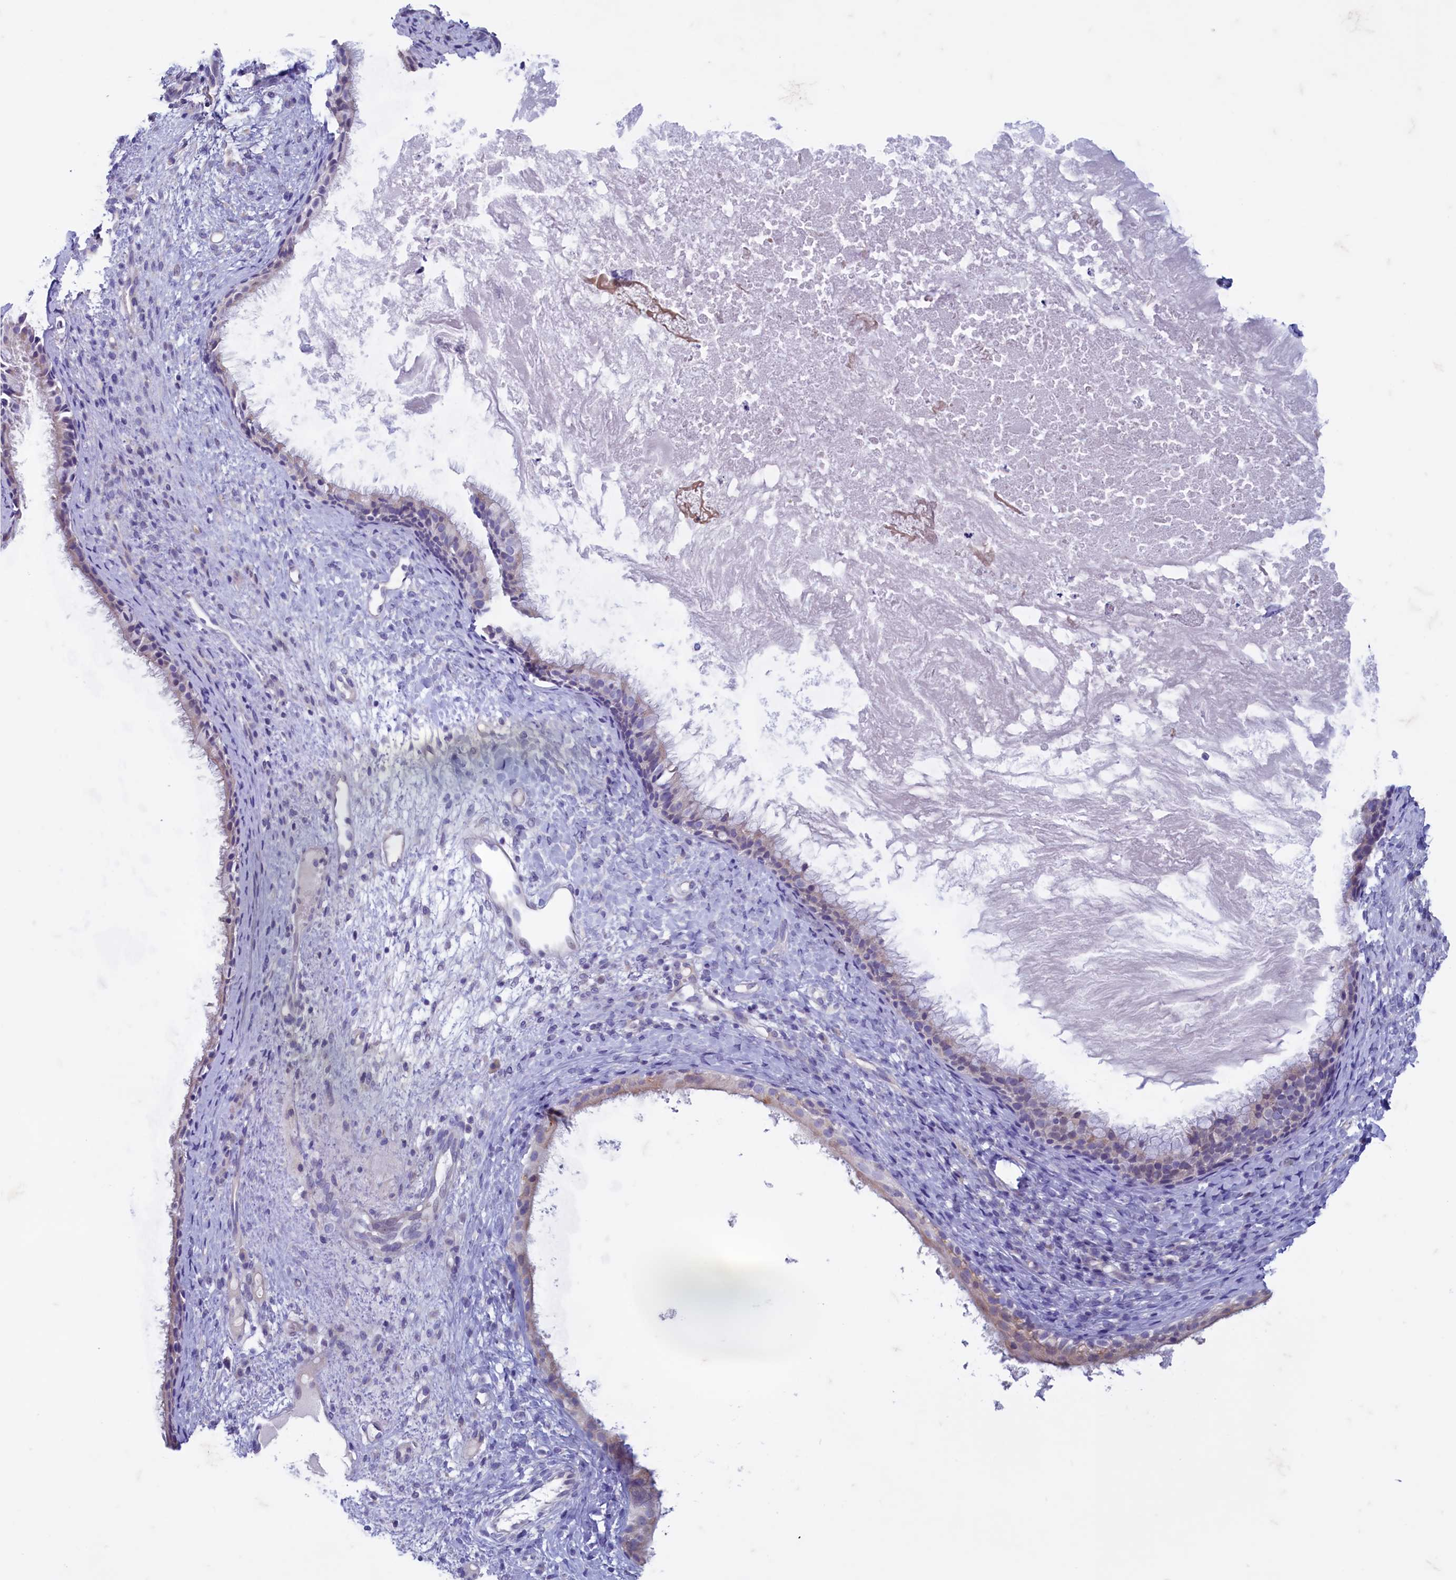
{"staining": {"intensity": "weak", "quantity": "25%-75%", "location": "cytoplasmic/membranous"}, "tissue": "nasopharynx", "cell_type": "Respiratory epithelial cells", "image_type": "normal", "snomed": [{"axis": "morphology", "description": "Normal tissue, NOS"}, {"axis": "topography", "description": "Nasopharynx"}], "caption": "Respiratory epithelial cells reveal weak cytoplasmic/membranous positivity in about 25%-75% of cells in benign nasopharynx.", "gene": "MAP1LC3A", "patient": {"sex": "male", "age": 22}}